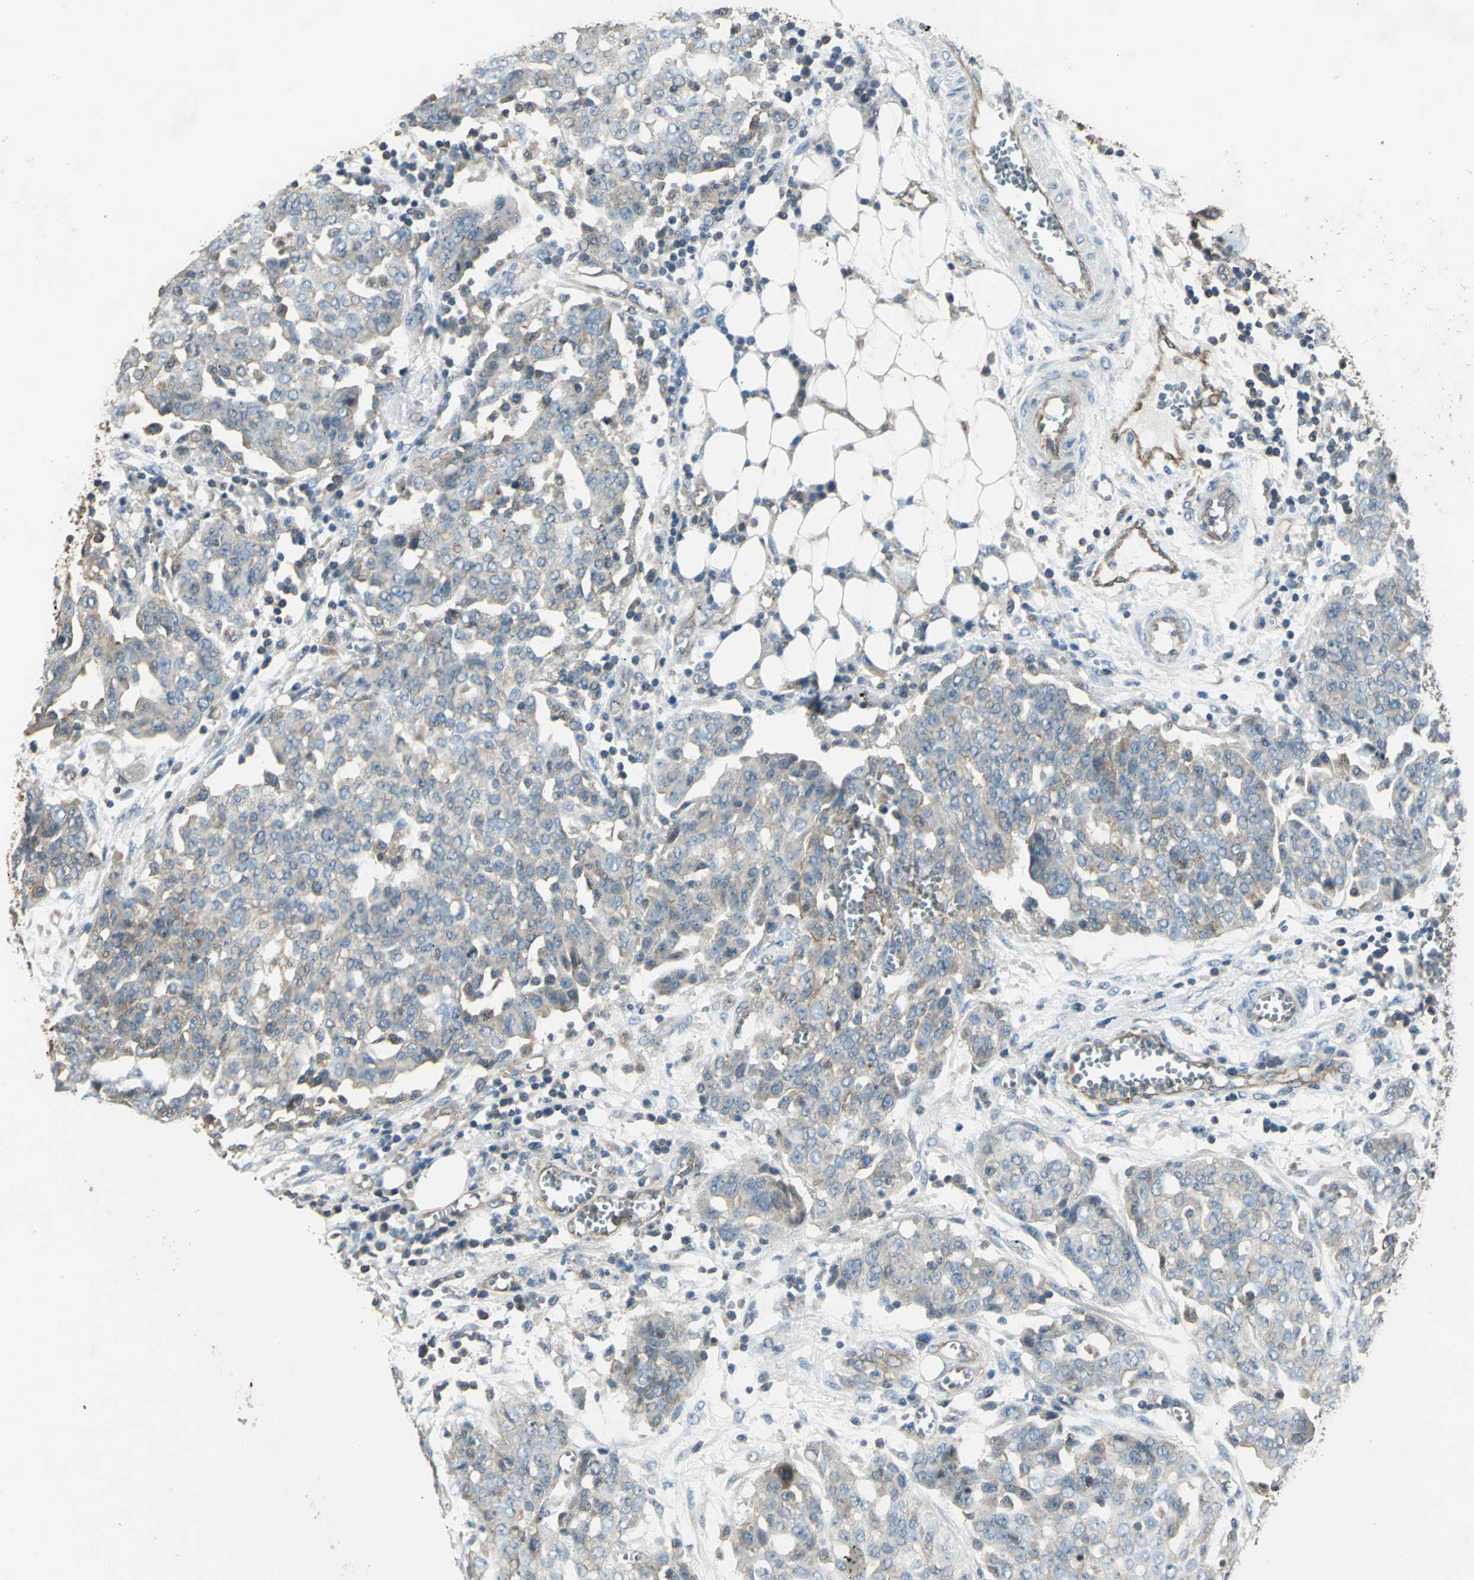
{"staining": {"intensity": "weak", "quantity": "25%-75%", "location": "cytoplasmic/membranous"}, "tissue": "ovarian cancer", "cell_type": "Tumor cells", "image_type": "cancer", "snomed": [{"axis": "morphology", "description": "Cystadenocarcinoma, serous, NOS"}, {"axis": "topography", "description": "Soft tissue"}, {"axis": "topography", "description": "Ovary"}], "caption": "Immunohistochemical staining of human ovarian serous cystadenocarcinoma shows weak cytoplasmic/membranous protein positivity in approximately 25%-75% of tumor cells.", "gene": "RAPGEF1", "patient": {"sex": "female", "age": 57}}